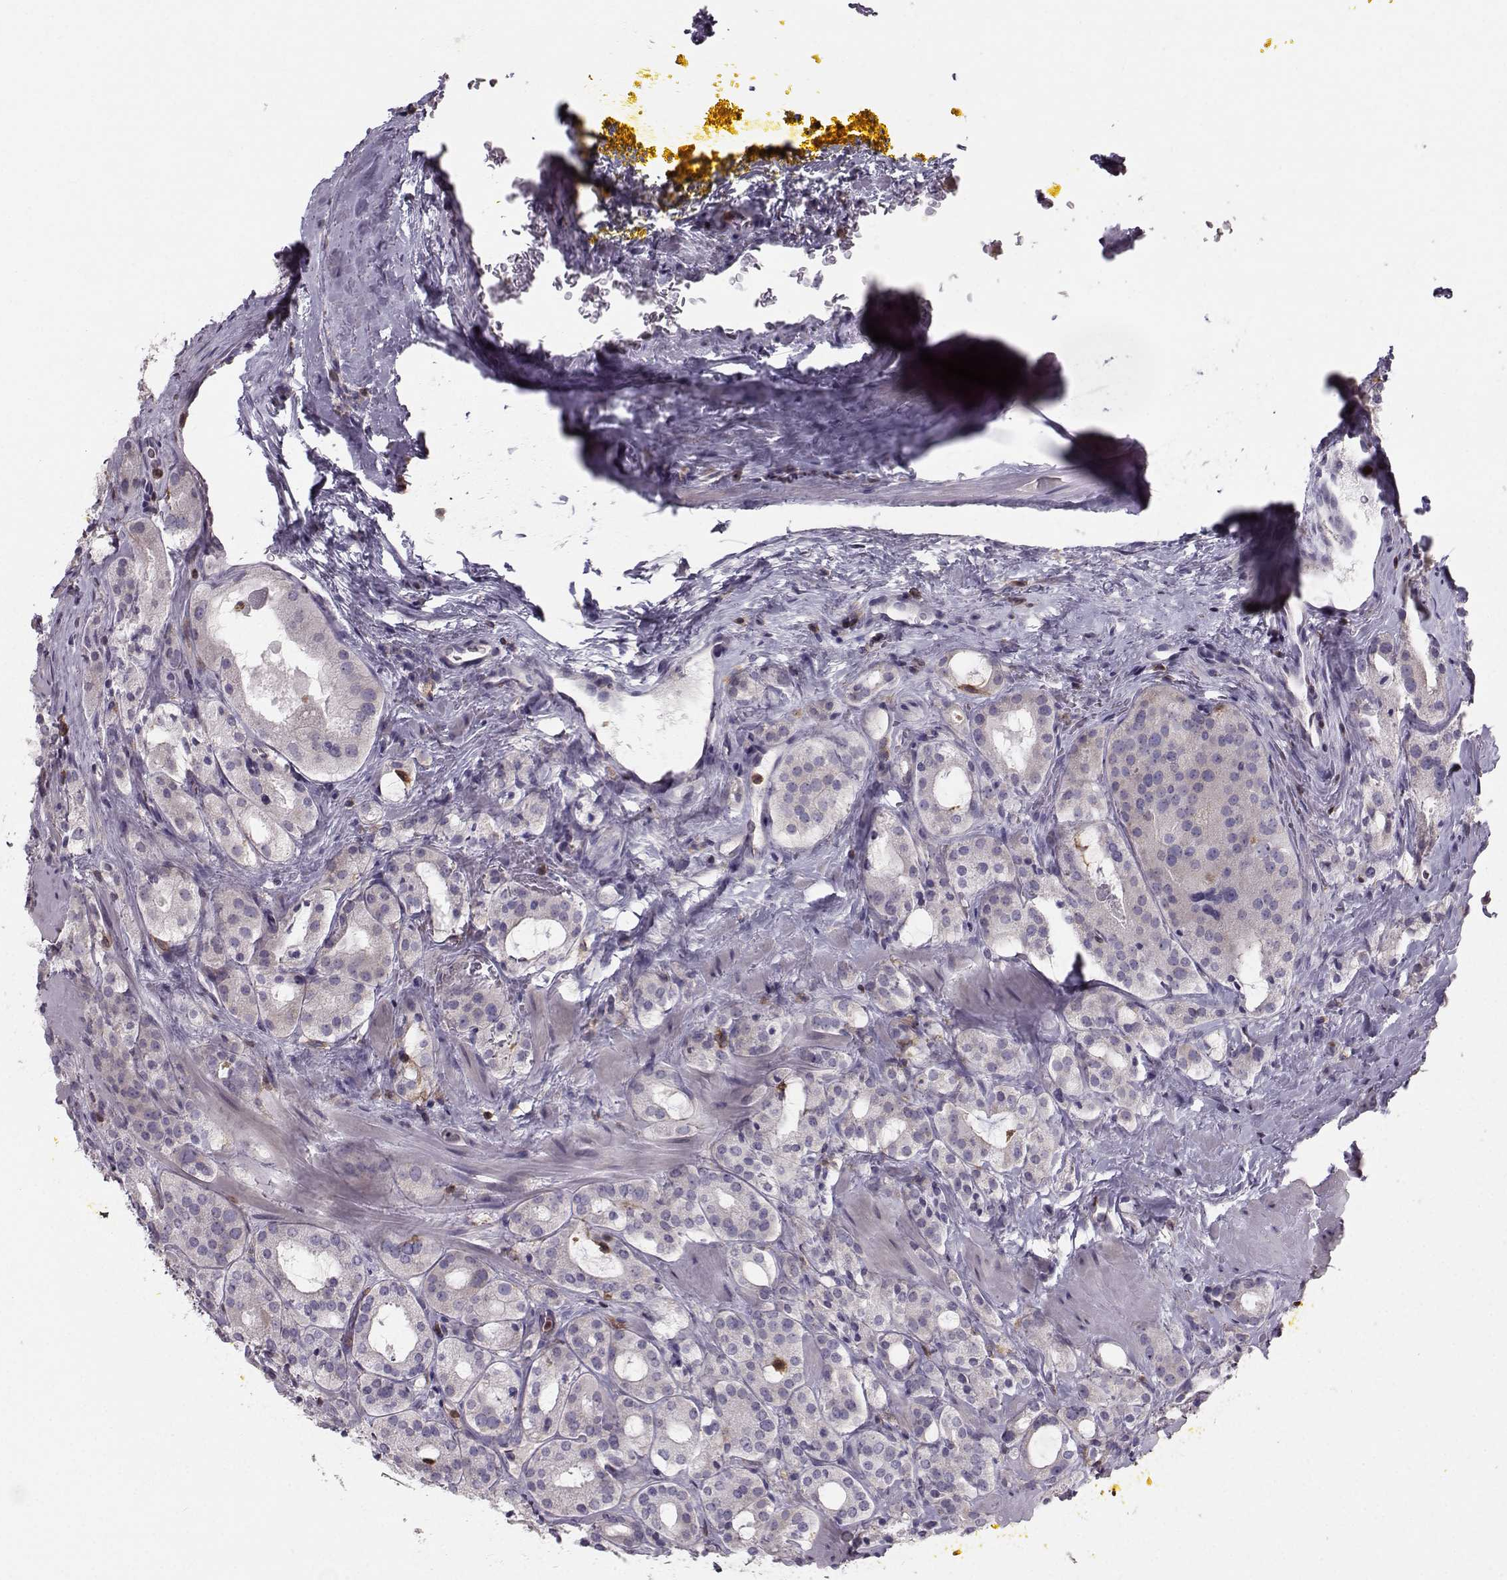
{"staining": {"intensity": "negative", "quantity": "none", "location": "none"}, "tissue": "prostate cancer", "cell_type": "Tumor cells", "image_type": "cancer", "snomed": [{"axis": "morphology", "description": "Adenocarcinoma, NOS"}, {"axis": "morphology", "description": "Adenocarcinoma, High grade"}, {"axis": "topography", "description": "Prostate"}], "caption": "The photomicrograph reveals no staining of tumor cells in prostate cancer.", "gene": "ZBTB32", "patient": {"sex": "male", "age": 62}}